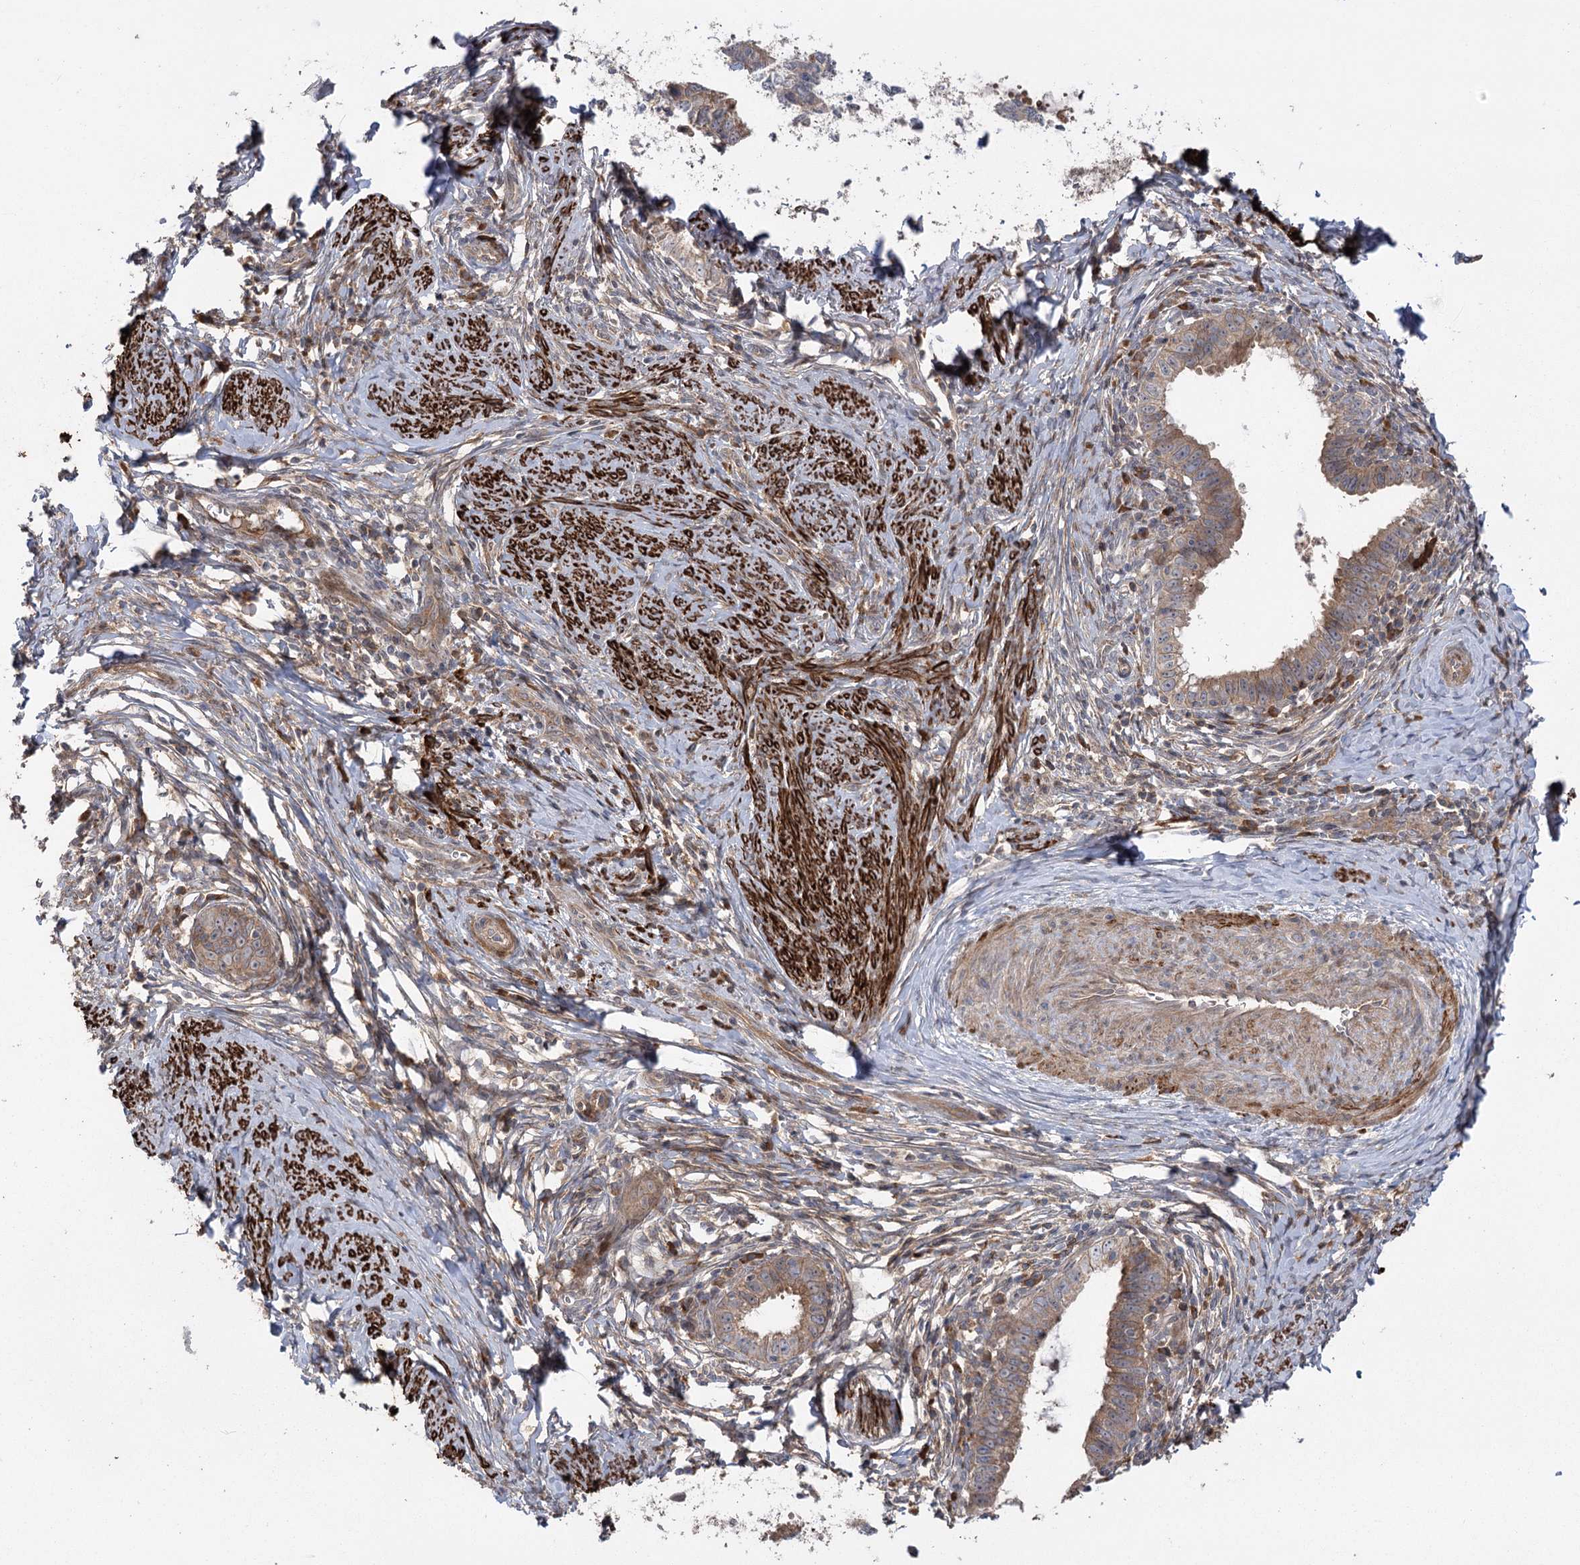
{"staining": {"intensity": "weak", "quantity": ">75%", "location": "cytoplasmic/membranous"}, "tissue": "cervical cancer", "cell_type": "Tumor cells", "image_type": "cancer", "snomed": [{"axis": "morphology", "description": "Adenocarcinoma, NOS"}, {"axis": "topography", "description": "Cervix"}], "caption": "Cervical cancer (adenocarcinoma) stained for a protein (brown) reveals weak cytoplasmic/membranous positive expression in approximately >75% of tumor cells.", "gene": "KCNN2", "patient": {"sex": "female", "age": 36}}